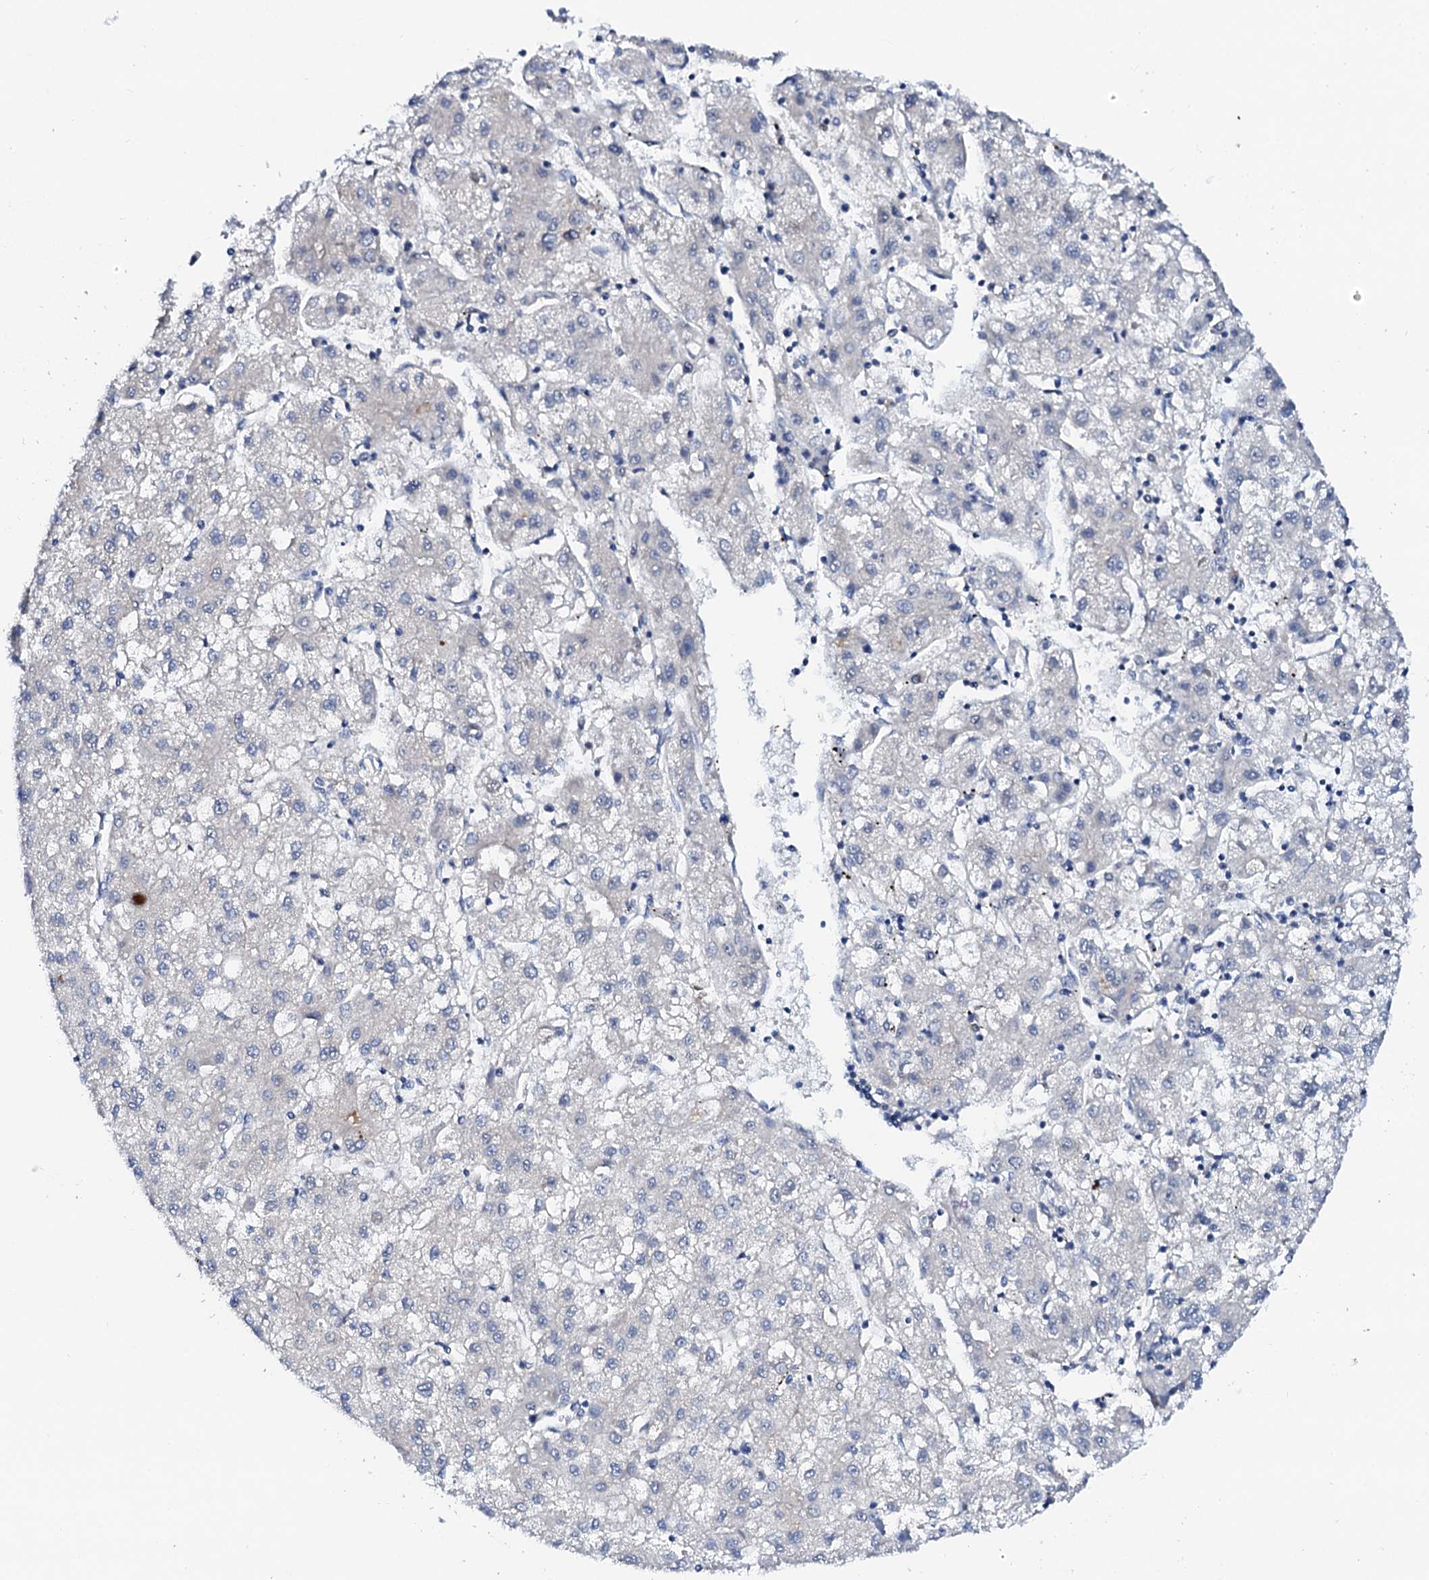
{"staining": {"intensity": "negative", "quantity": "none", "location": "none"}, "tissue": "liver cancer", "cell_type": "Tumor cells", "image_type": "cancer", "snomed": [{"axis": "morphology", "description": "Carcinoma, Hepatocellular, NOS"}, {"axis": "topography", "description": "Liver"}], "caption": "This is a image of IHC staining of liver cancer (hepatocellular carcinoma), which shows no staining in tumor cells.", "gene": "BTBD16", "patient": {"sex": "male", "age": 72}}